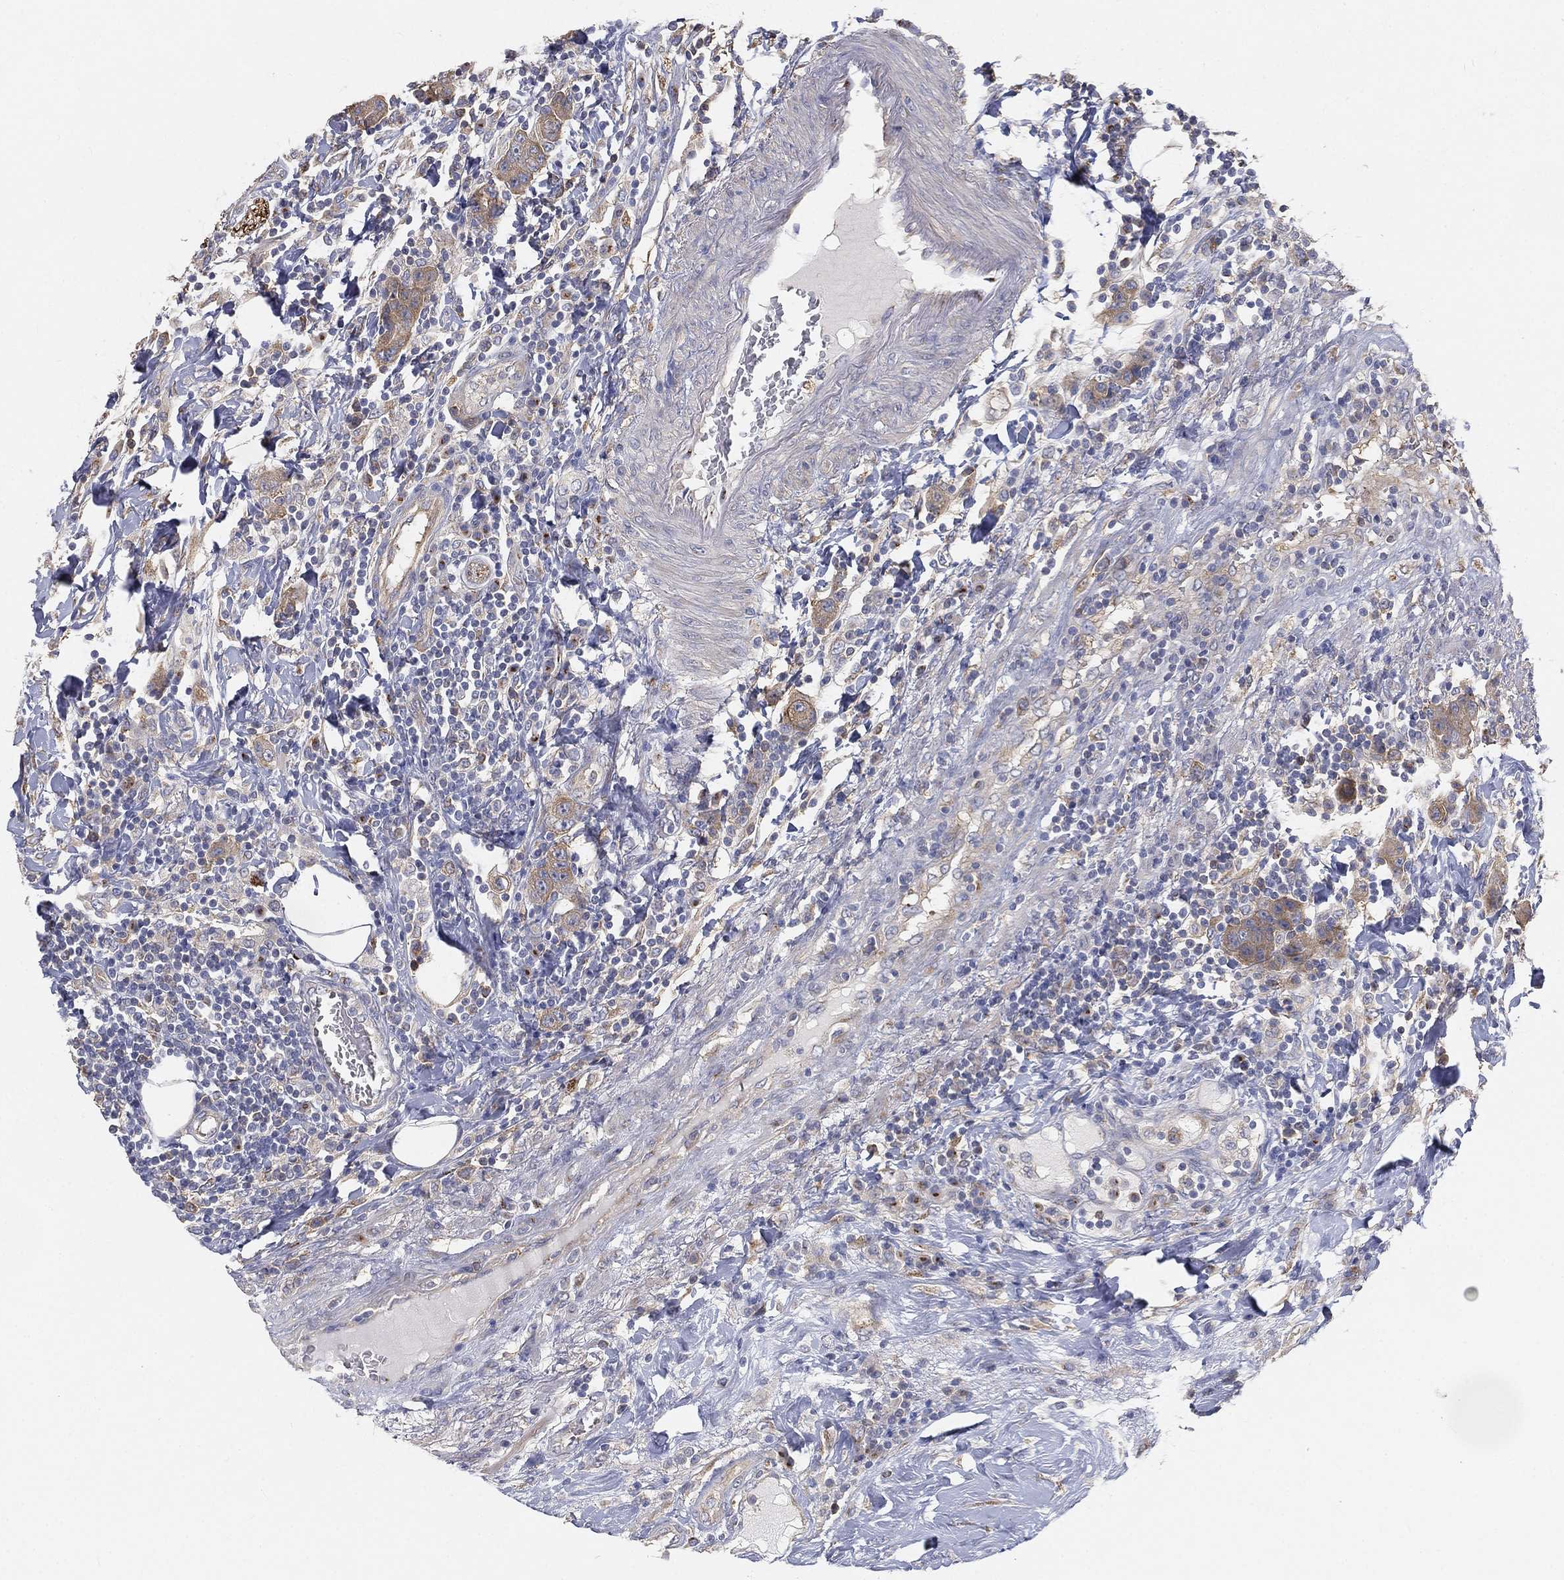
{"staining": {"intensity": "negative", "quantity": "none", "location": "none"}, "tissue": "colorectal cancer", "cell_type": "Tumor cells", "image_type": "cancer", "snomed": [{"axis": "morphology", "description": "Adenocarcinoma, NOS"}, {"axis": "topography", "description": "Colon"}], "caption": "Immunohistochemistry image of neoplastic tissue: colorectal adenocarcinoma stained with DAB reveals no significant protein expression in tumor cells.", "gene": "TMEM25", "patient": {"sex": "female", "age": 48}}